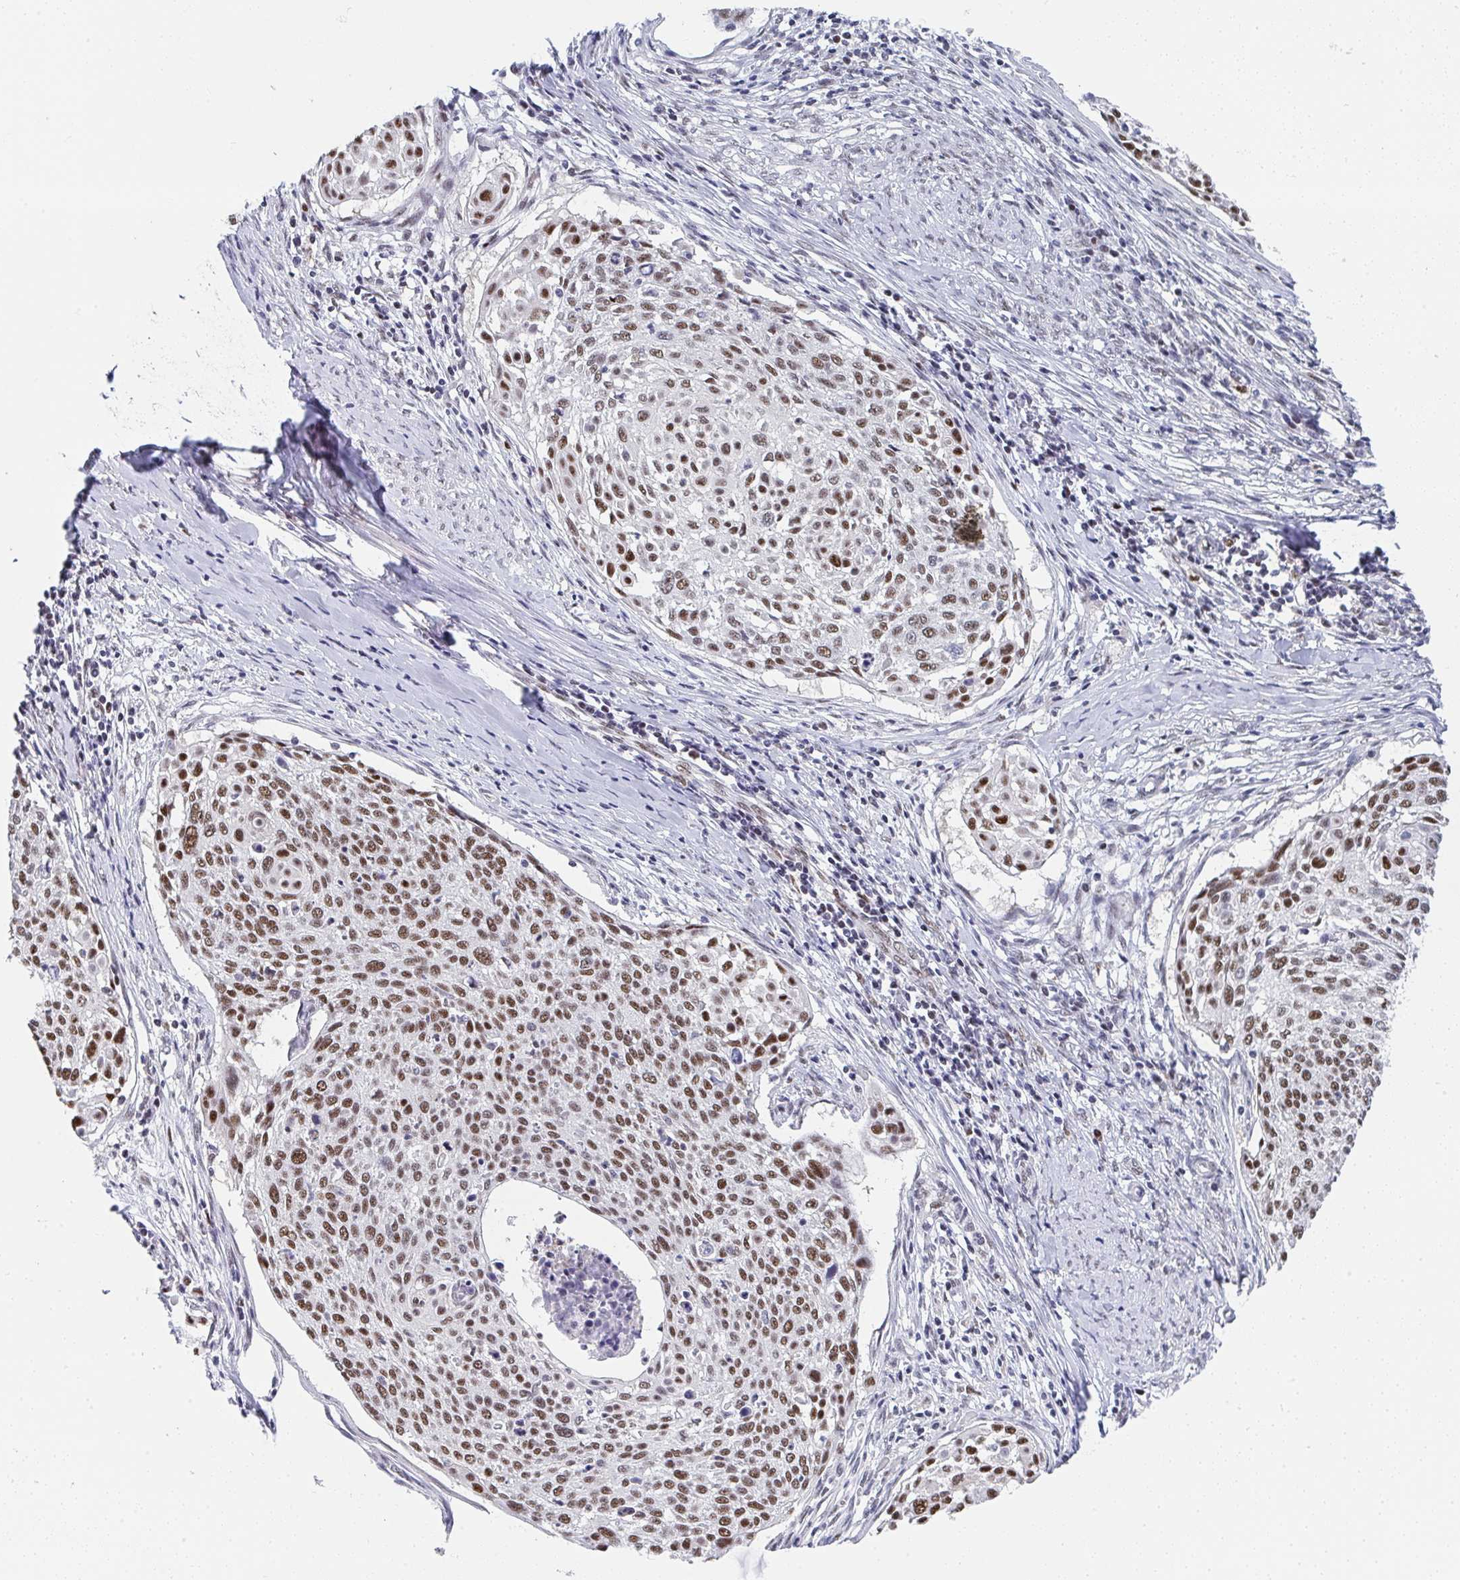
{"staining": {"intensity": "moderate", "quantity": ">75%", "location": "nuclear"}, "tissue": "cervical cancer", "cell_type": "Tumor cells", "image_type": "cancer", "snomed": [{"axis": "morphology", "description": "Squamous cell carcinoma, NOS"}, {"axis": "topography", "description": "Cervix"}], "caption": "A brown stain labels moderate nuclear staining of a protein in human cervical cancer tumor cells. The staining was performed using DAB, with brown indicating positive protein expression. Nuclei are stained blue with hematoxylin.", "gene": "JDP2", "patient": {"sex": "female", "age": 49}}